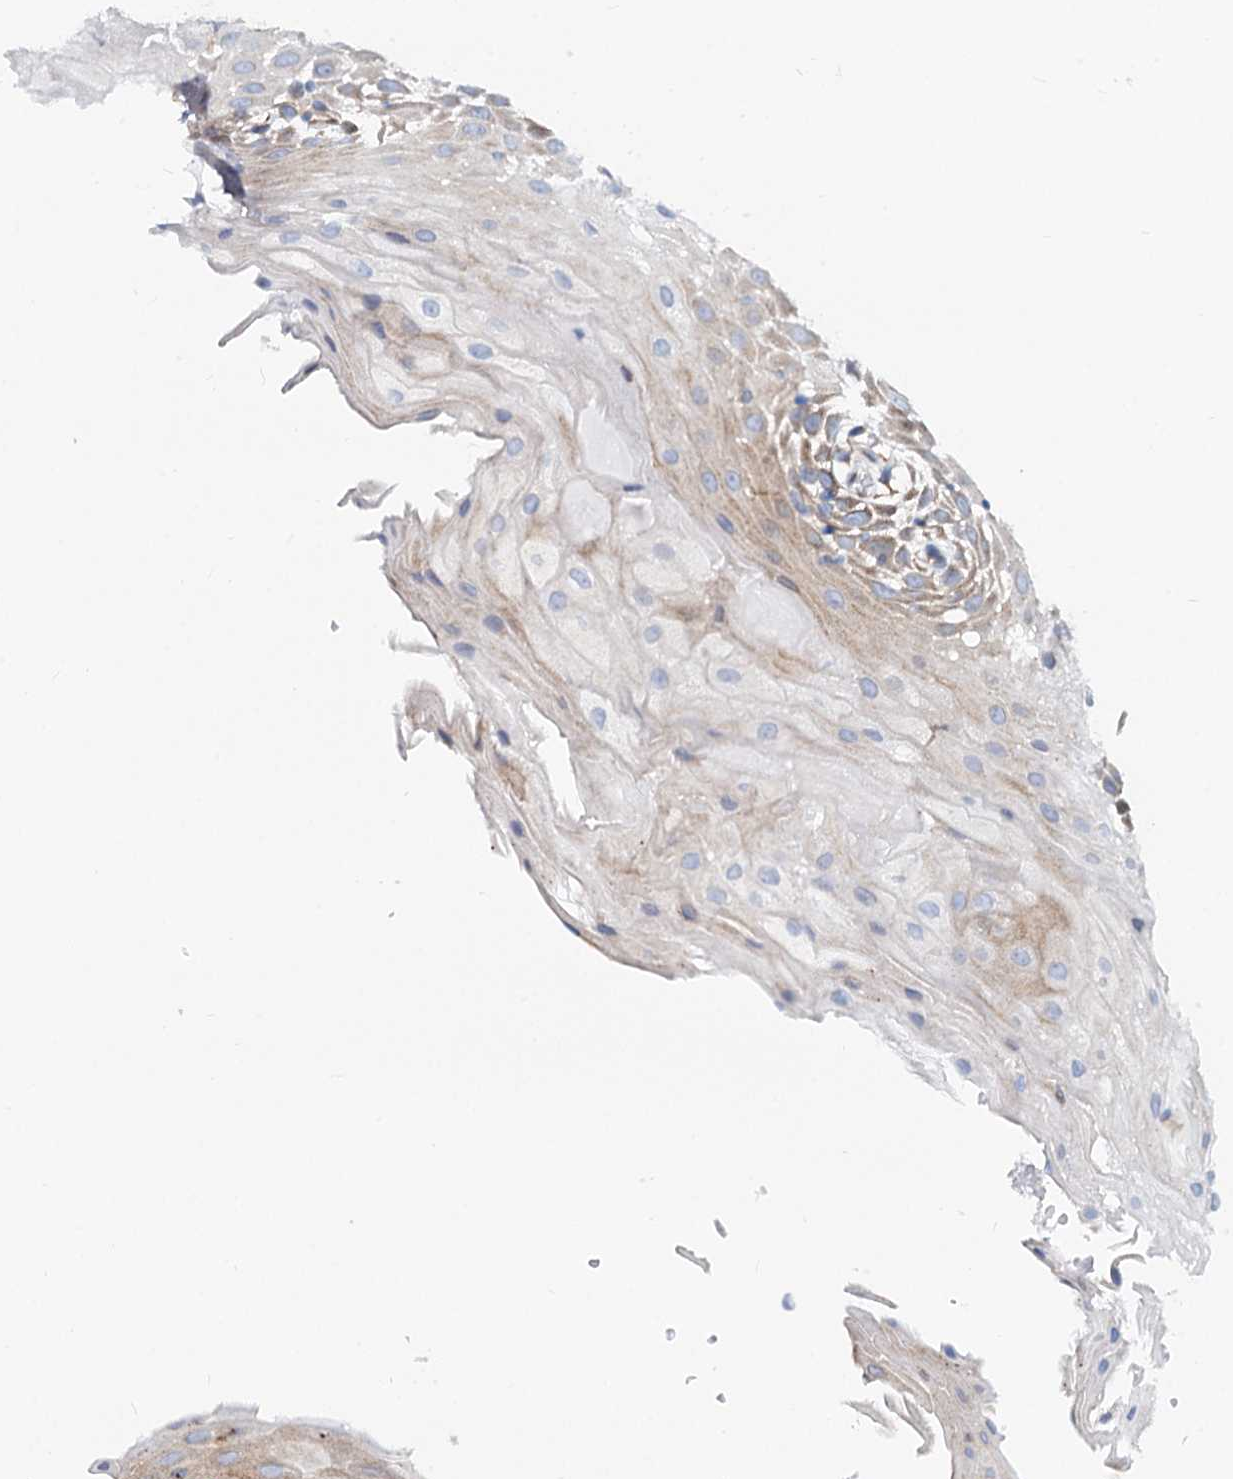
{"staining": {"intensity": "weak", "quantity": "<25%", "location": "cytoplasmic/membranous"}, "tissue": "oral mucosa", "cell_type": "Squamous epithelial cells", "image_type": "normal", "snomed": [{"axis": "morphology", "description": "Normal tissue, NOS"}, {"axis": "topography", "description": "Skeletal muscle"}, {"axis": "topography", "description": "Oral tissue"}, {"axis": "topography", "description": "Salivary gland"}, {"axis": "topography", "description": "Peripheral nerve tissue"}], "caption": "Squamous epithelial cells are negative for protein expression in normal human oral mucosa.", "gene": "PSEN1", "patient": {"sex": "male", "age": 54}}